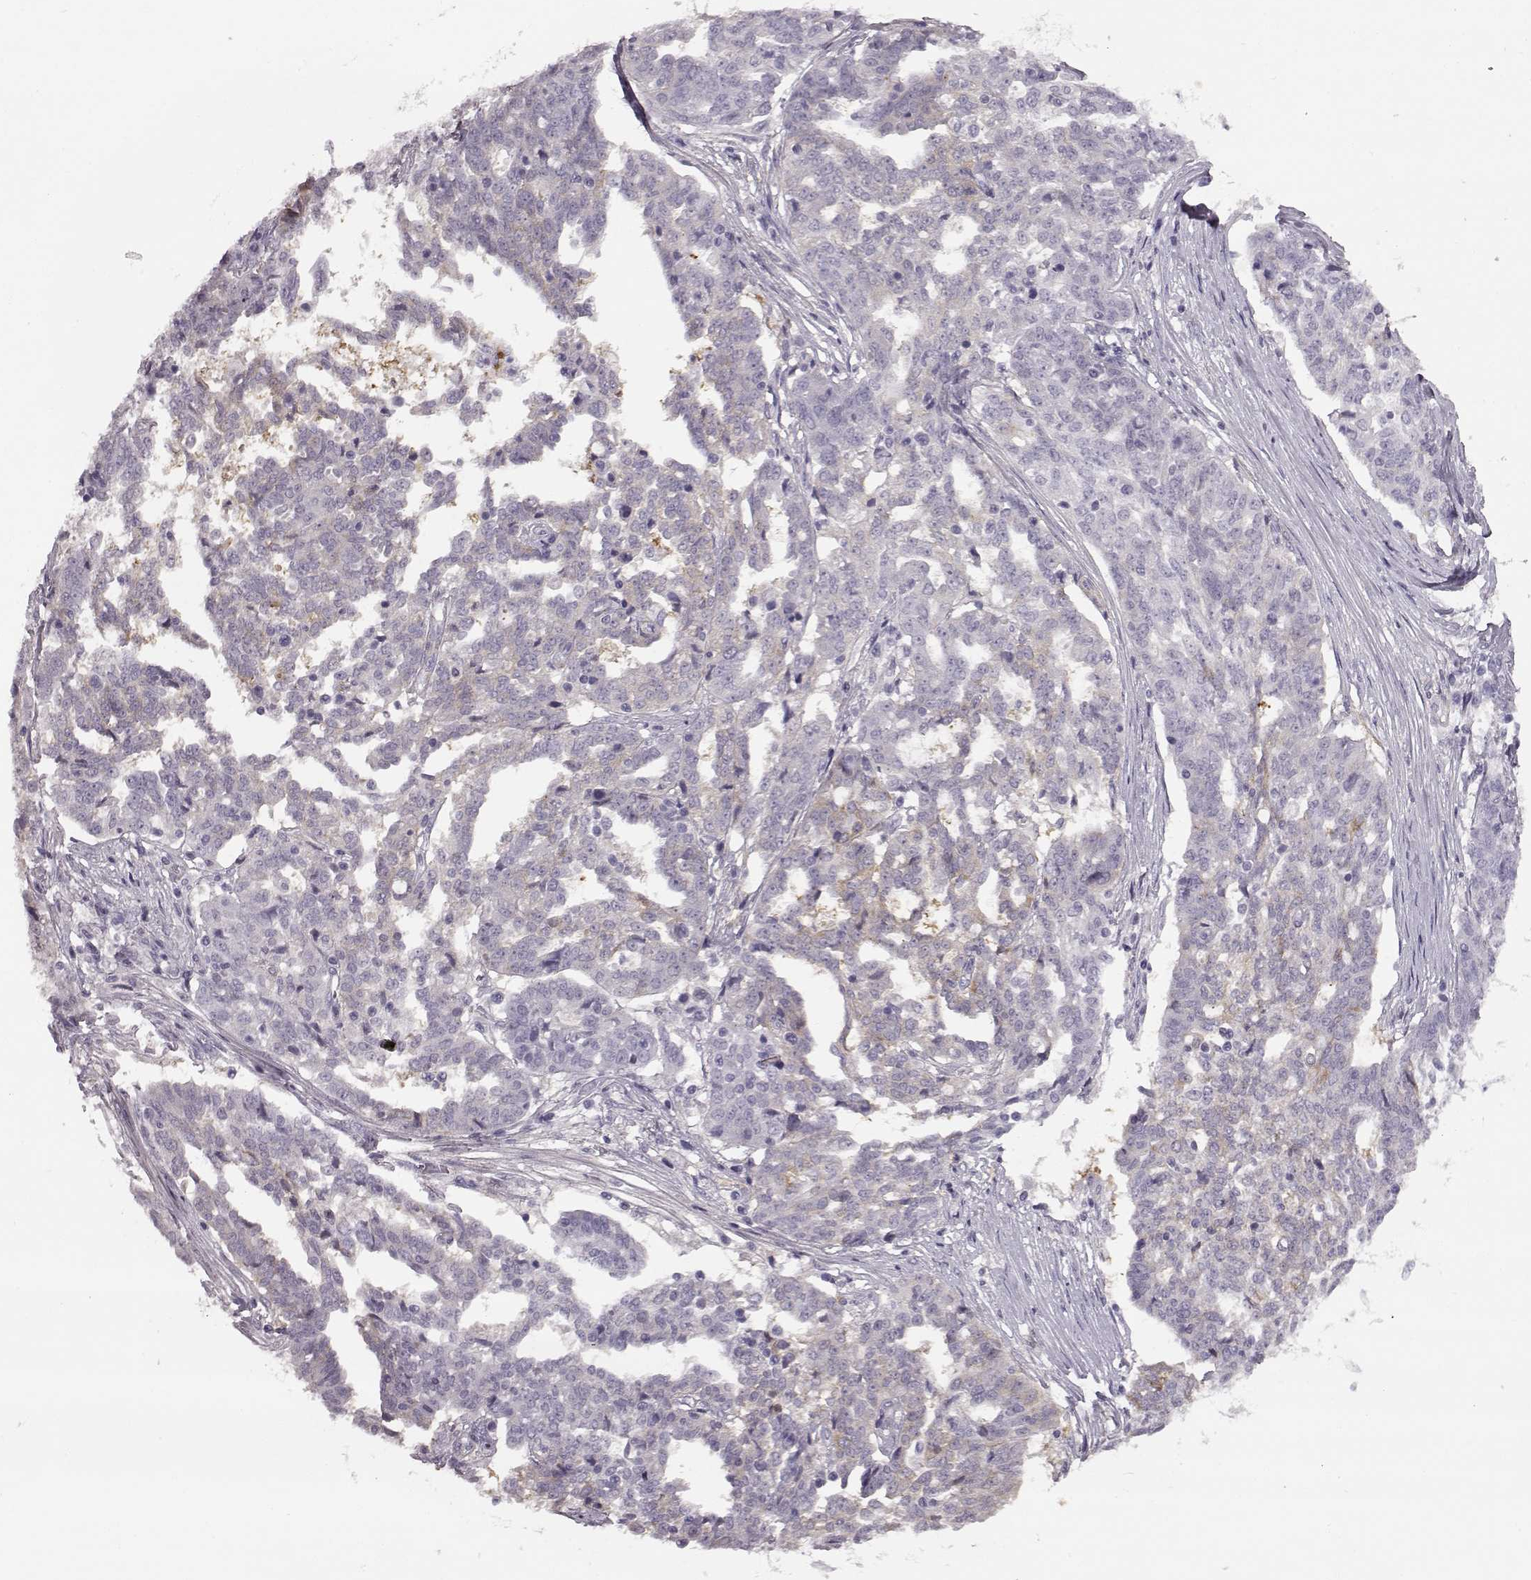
{"staining": {"intensity": "negative", "quantity": "none", "location": "none"}, "tissue": "ovarian cancer", "cell_type": "Tumor cells", "image_type": "cancer", "snomed": [{"axis": "morphology", "description": "Cystadenocarcinoma, serous, NOS"}, {"axis": "topography", "description": "Ovary"}], "caption": "IHC micrograph of human serous cystadenocarcinoma (ovarian) stained for a protein (brown), which displays no positivity in tumor cells.", "gene": "TRIM69", "patient": {"sex": "female", "age": 67}}